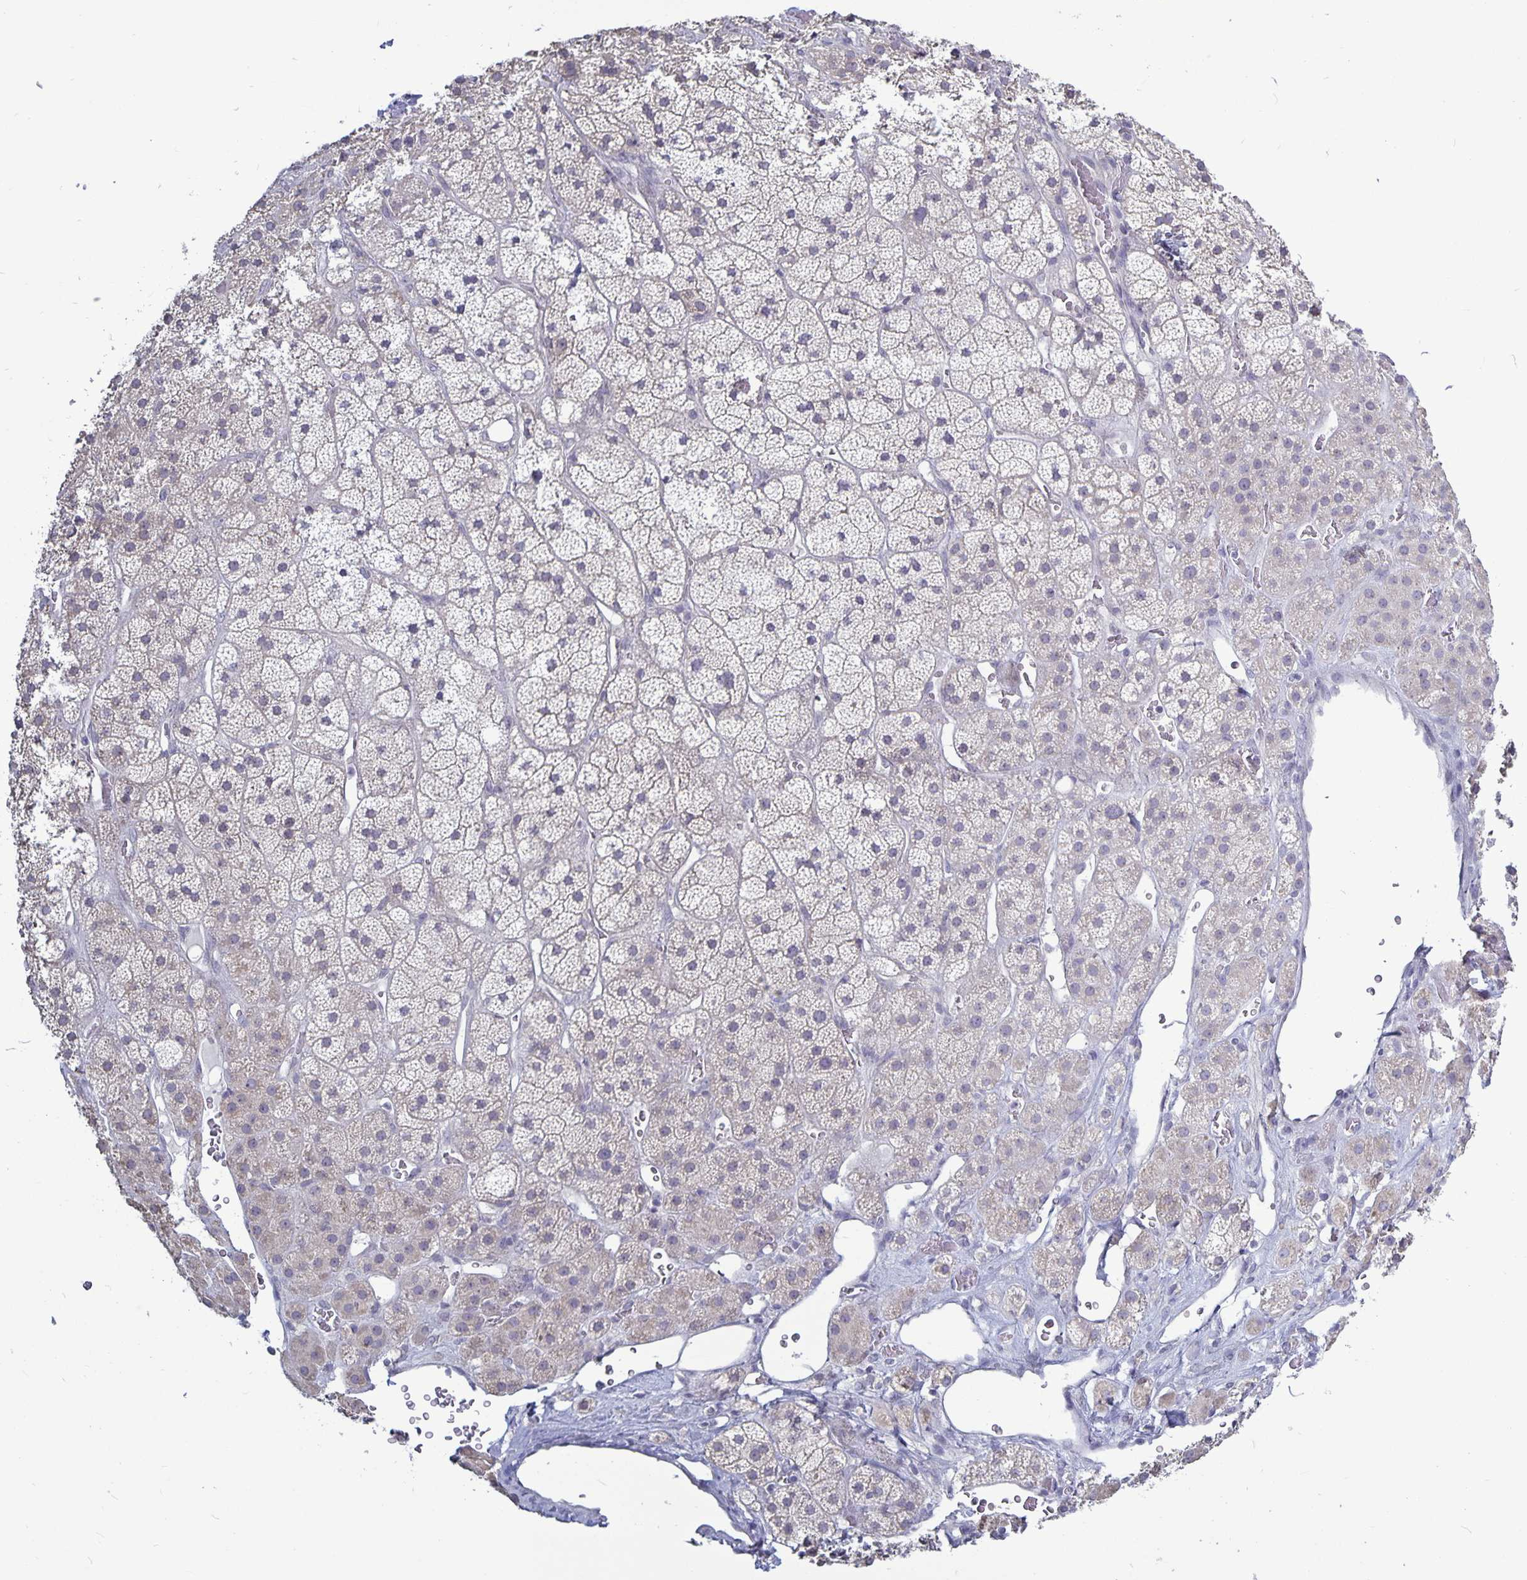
{"staining": {"intensity": "negative", "quantity": "none", "location": "none"}, "tissue": "adrenal gland", "cell_type": "Glandular cells", "image_type": "normal", "snomed": [{"axis": "morphology", "description": "Normal tissue, NOS"}, {"axis": "topography", "description": "Adrenal gland"}], "caption": "Immunohistochemistry of unremarkable adrenal gland displays no staining in glandular cells. The staining was performed using DAB to visualize the protein expression in brown, while the nuclei were stained in blue with hematoxylin (Magnification: 20x).", "gene": "PLCB3", "patient": {"sex": "male", "age": 57}}